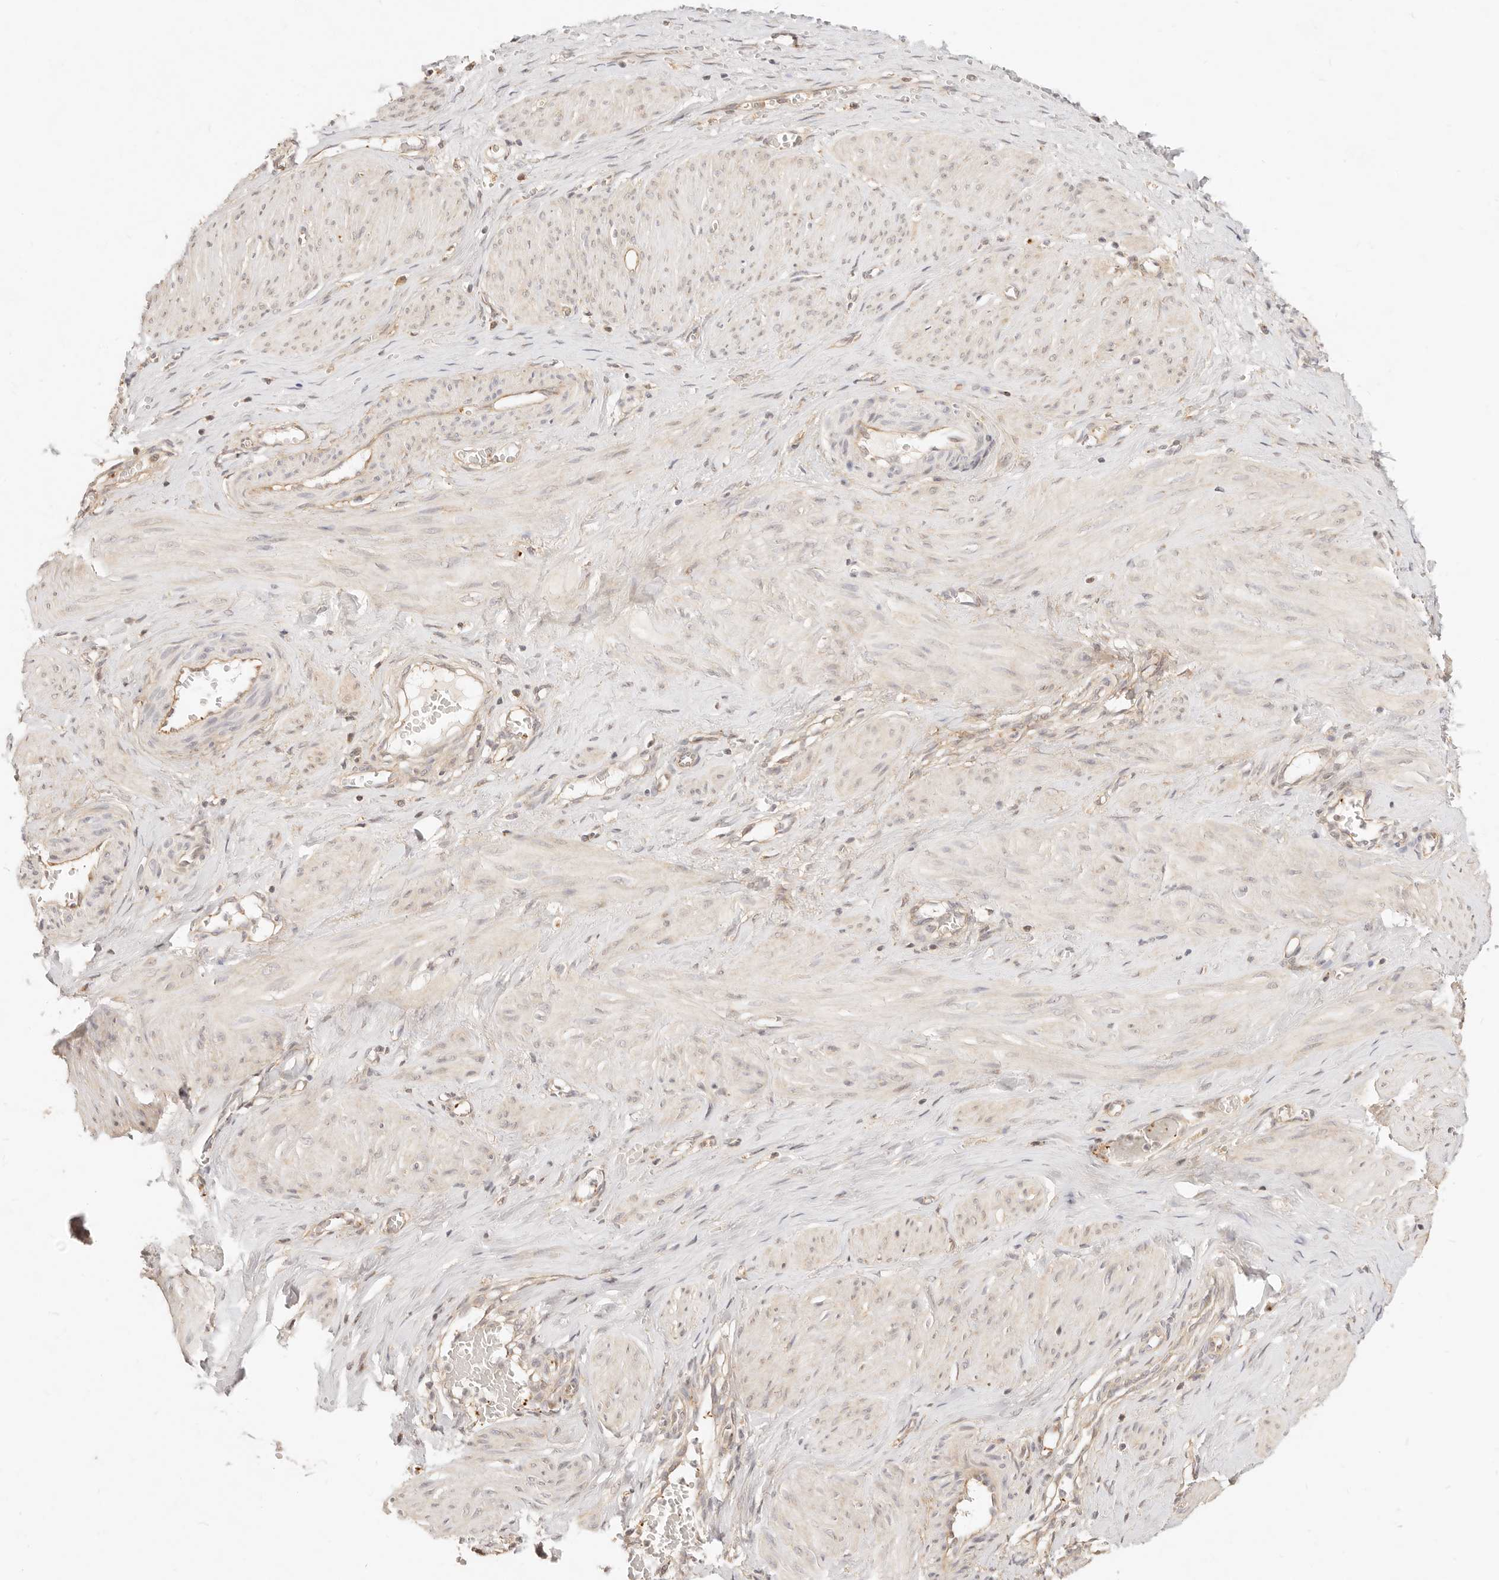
{"staining": {"intensity": "weak", "quantity": "25%-75%", "location": "cytoplasmic/membranous"}, "tissue": "smooth muscle", "cell_type": "Smooth muscle cells", "image_type": "normal", "snomed": [{"axis": "morphology", "description": "Normal tissue, NOS"}, {"axis": "topography", "description": "Endometrium"}], "caption": "Immunohistochemical staining of normal smooth muscle reveals low levels of weak cytoplasmic/membranous expression in about 25%-75% of smooth muscle cells.", "gene": "UBXN10", "patient": {"sex": "female", "age": 33}}